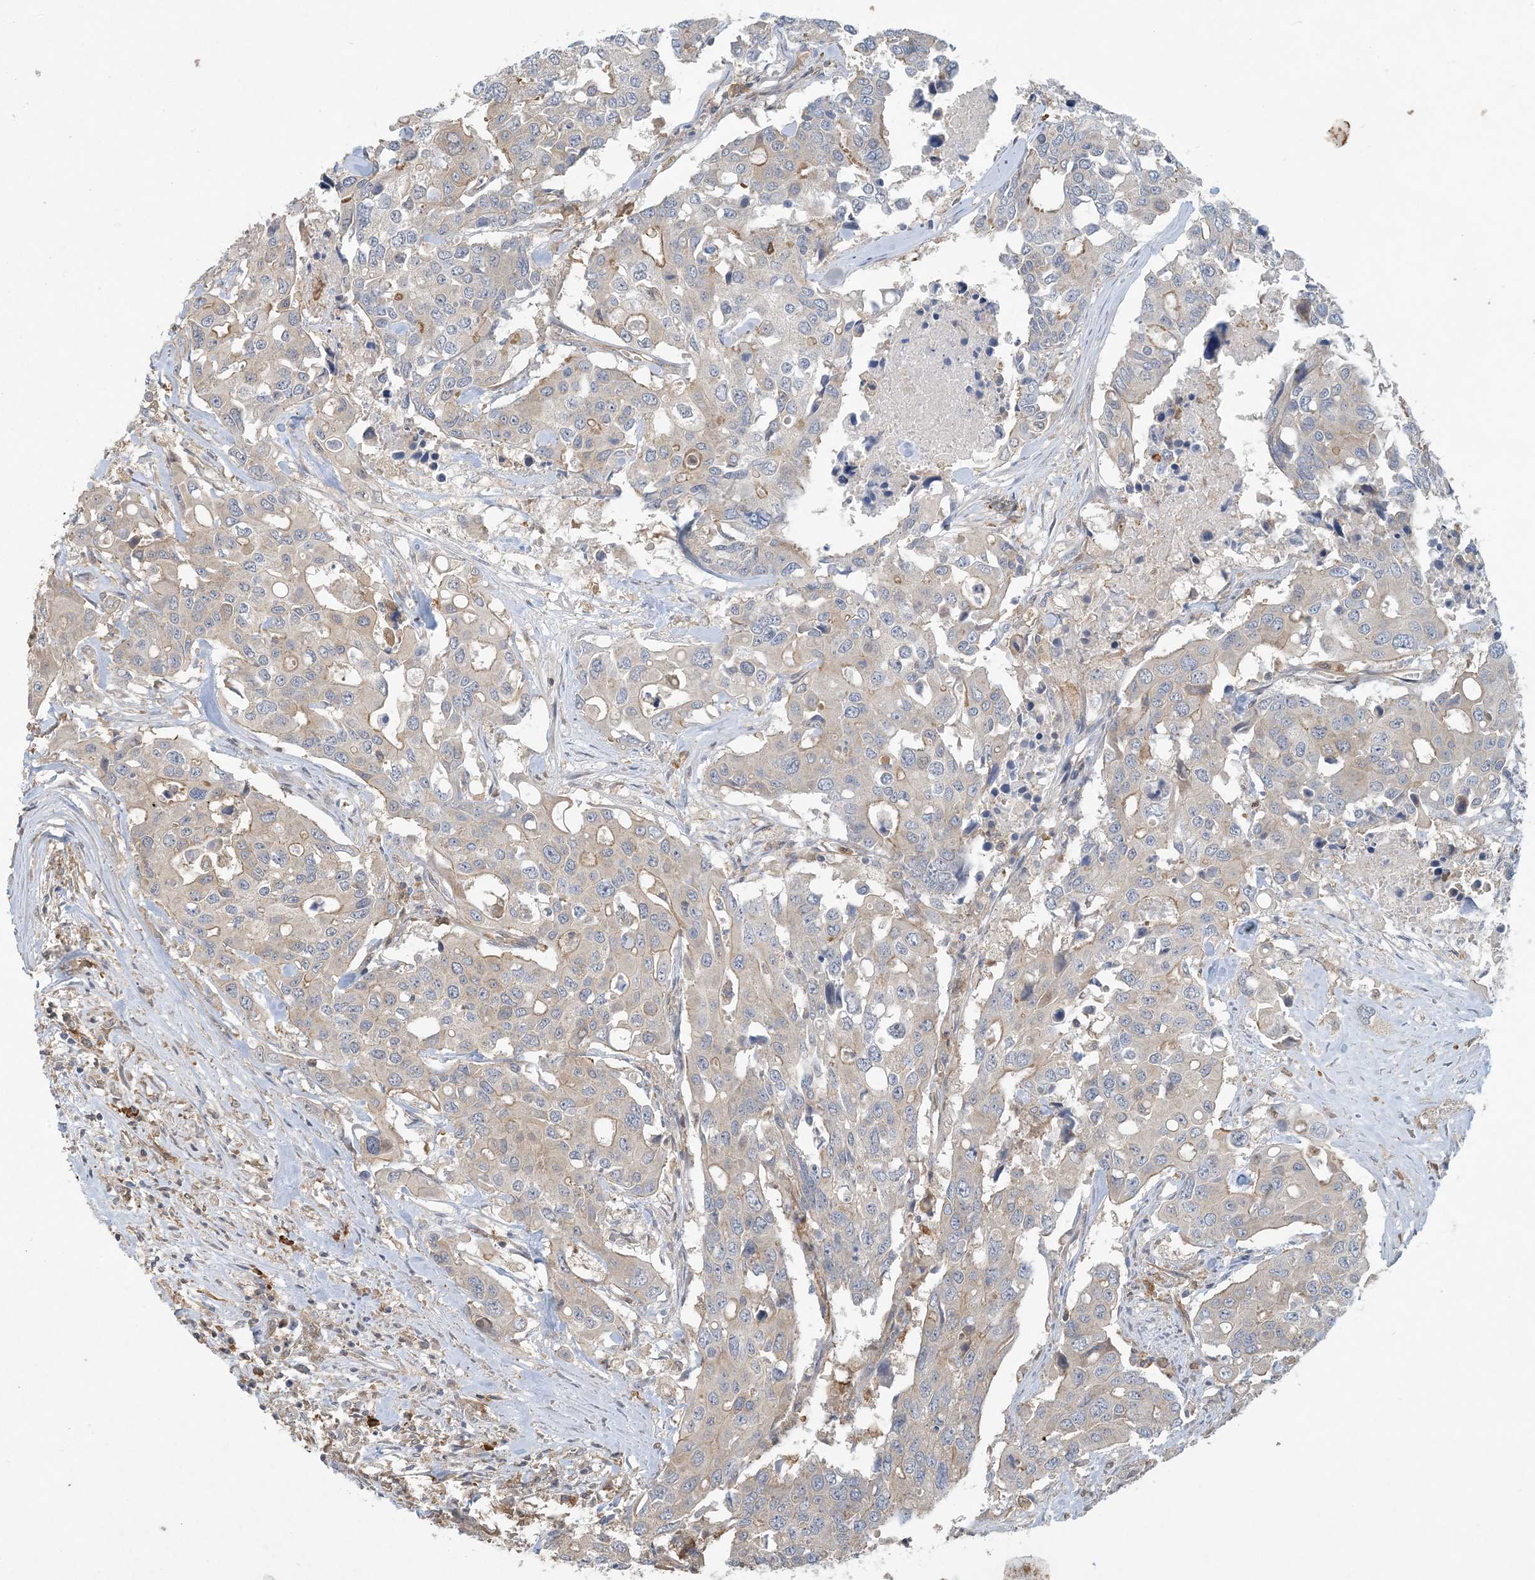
{"staining": {"intensity": "weak", "quantity": "25%-75%", "location": "cytoplasmic/membranous"}, "tissue": "colorectal cancer", "cell_type": "Tumor cells", "image_type": "cancer", "snomed": [{"axis": "morphology", "description": "Adenocarcinoma, NOS"}, {"axis": "topography", "description": "Colon"}], "caption": "Tumor cells display weak cytoplasmic/membranous positivity in about 25%-75% of cells in colorectal cancer (adenocarcinoma). Ihc stains the protein in brown and the nuclei are stained blue.", "gene": "TMSB4X", "patient": {"sex": "male", "age": 77}}